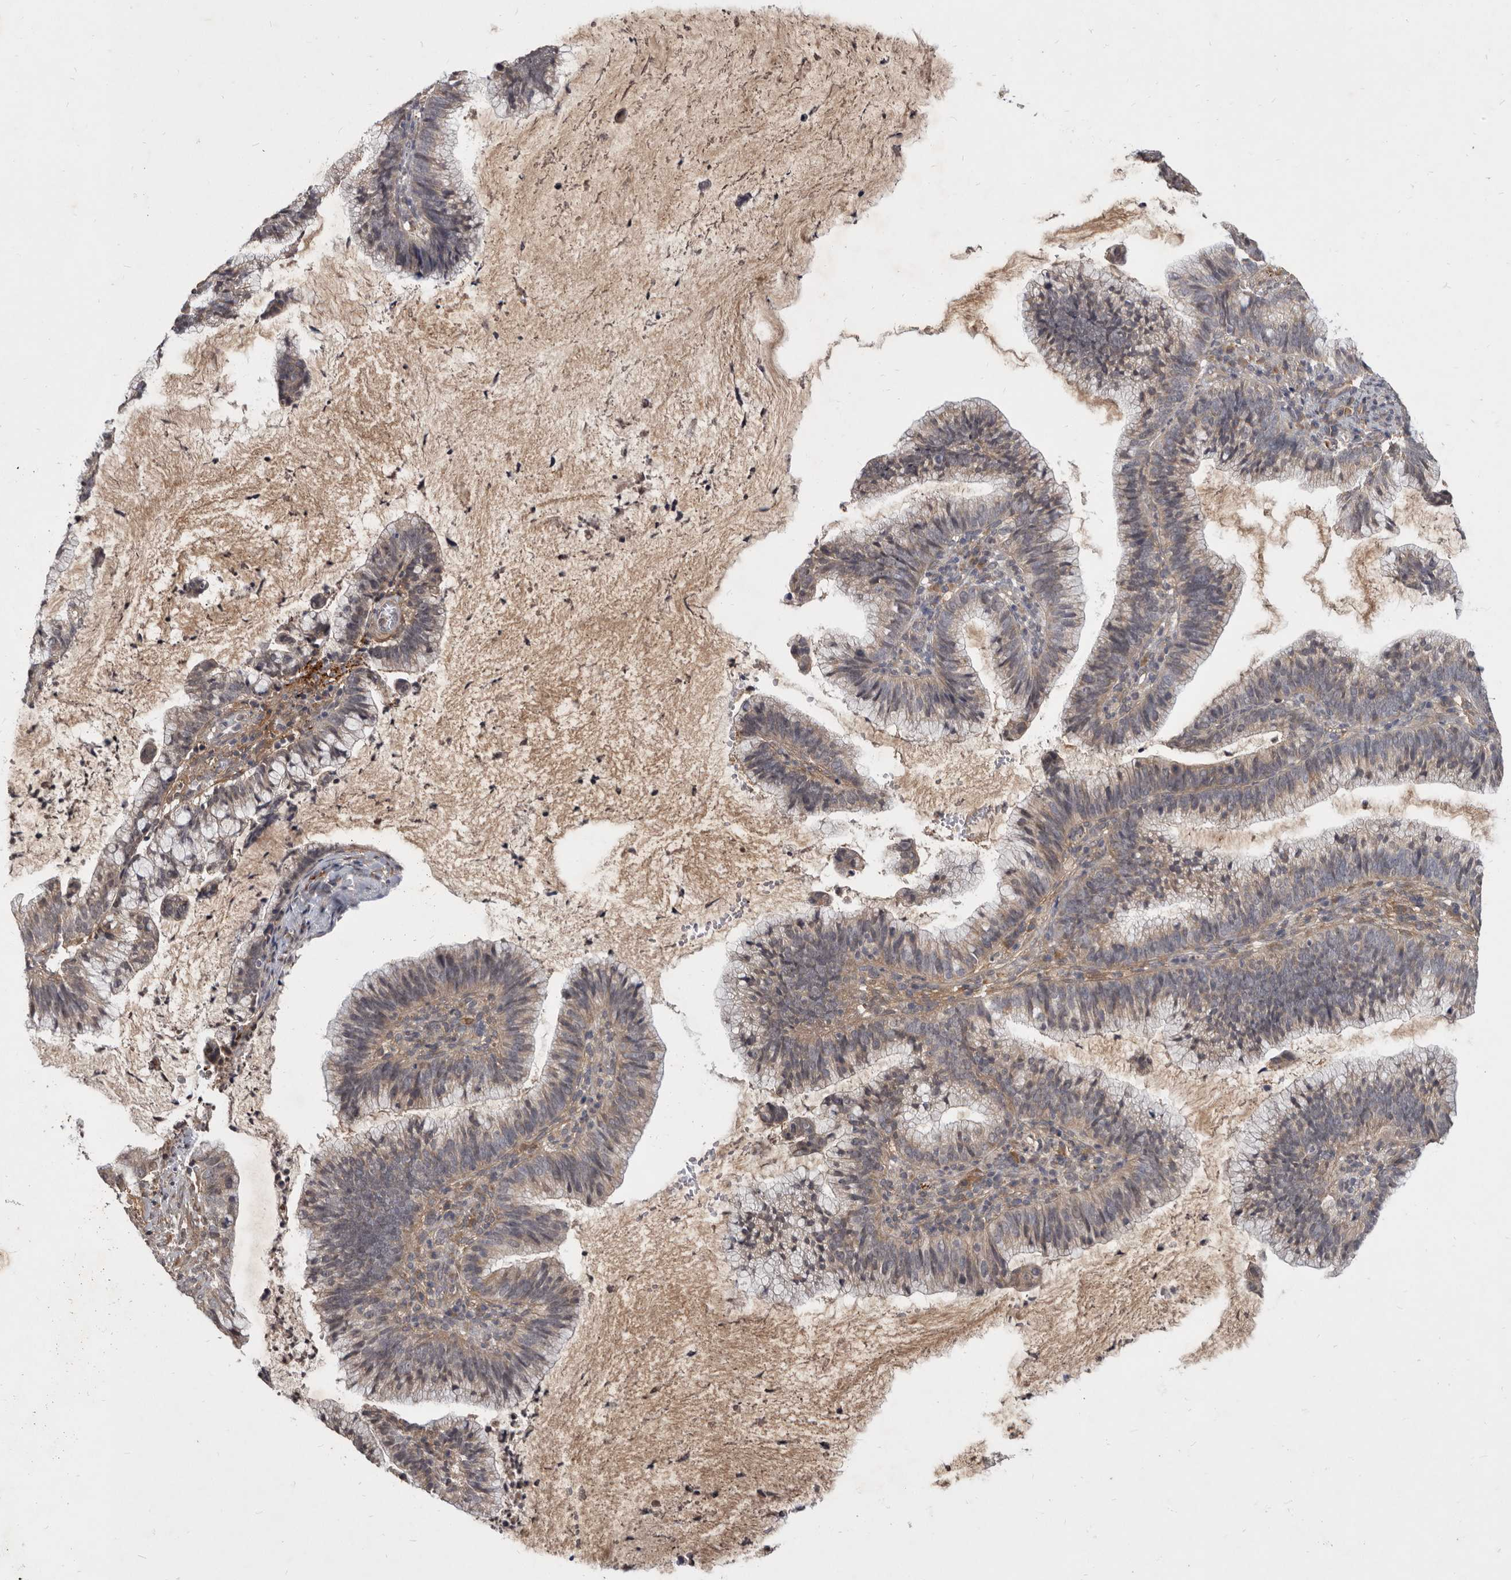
{"staining": {"intensity": "weak", "quantity": "<25%", "location": "cytoplasmic/membranous"}, "tissue": "cervical cancer", "cell_type": "Tumor cells", "image_type": "cancer", "snomed": [{"axis": "morphology", "description": "Adenocarcinoma, NOS"}, {"axis": "topography", "description": "Cervix"}], "caption": "DAB immunohistochemical staining of human cervical adenocarcinoma exhibits no significant expression in tumor cells. Brightfield microscopy of immunohistochemistry (IHC) stained with DAB (brown) and hematoxylin (blue), captured at high magnification.", "gene": "DNAJC28", "patient": {"sex": "female", "age": 36}}